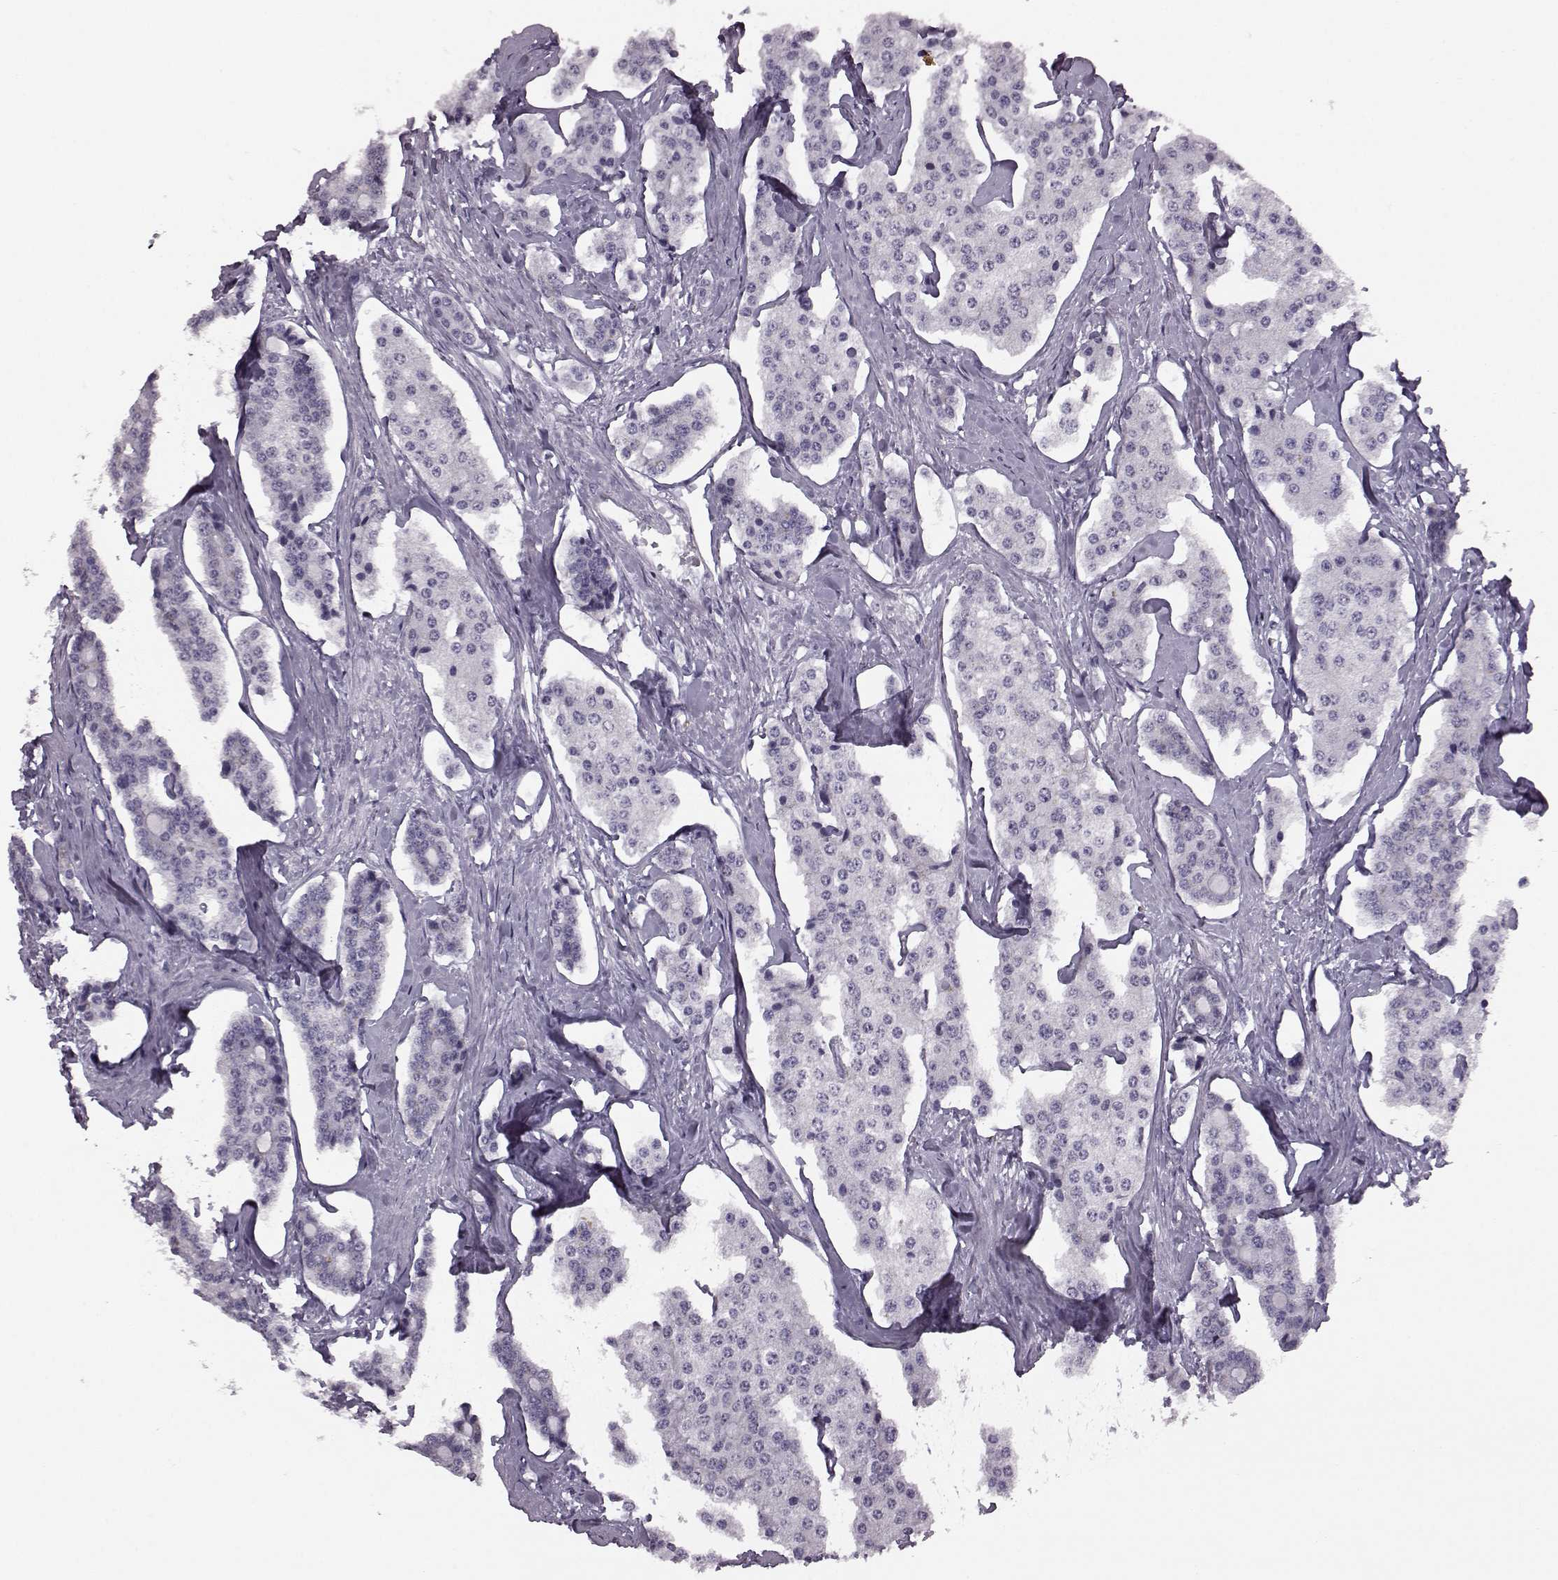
{"staining": {"intensity": "negative", "quantity": "none", "location": "none"}, "tissue": "carcinoid", "cell_type": "Tumor cells", "image_type": "cancer", "snomed": [{"axis": "morphology", "description": "Carcinoid, malignant, NOS"}, {"axis": "topography", "description": "Small intestine"}], "caption": "DAB (3,3'-diaminobenzidine) immunohistochemical staining of carcinoid demonstrates no significant positivity in tumor cells.", "gene": "JSRP1", "patient": {"sex": "female", "age": 65}}